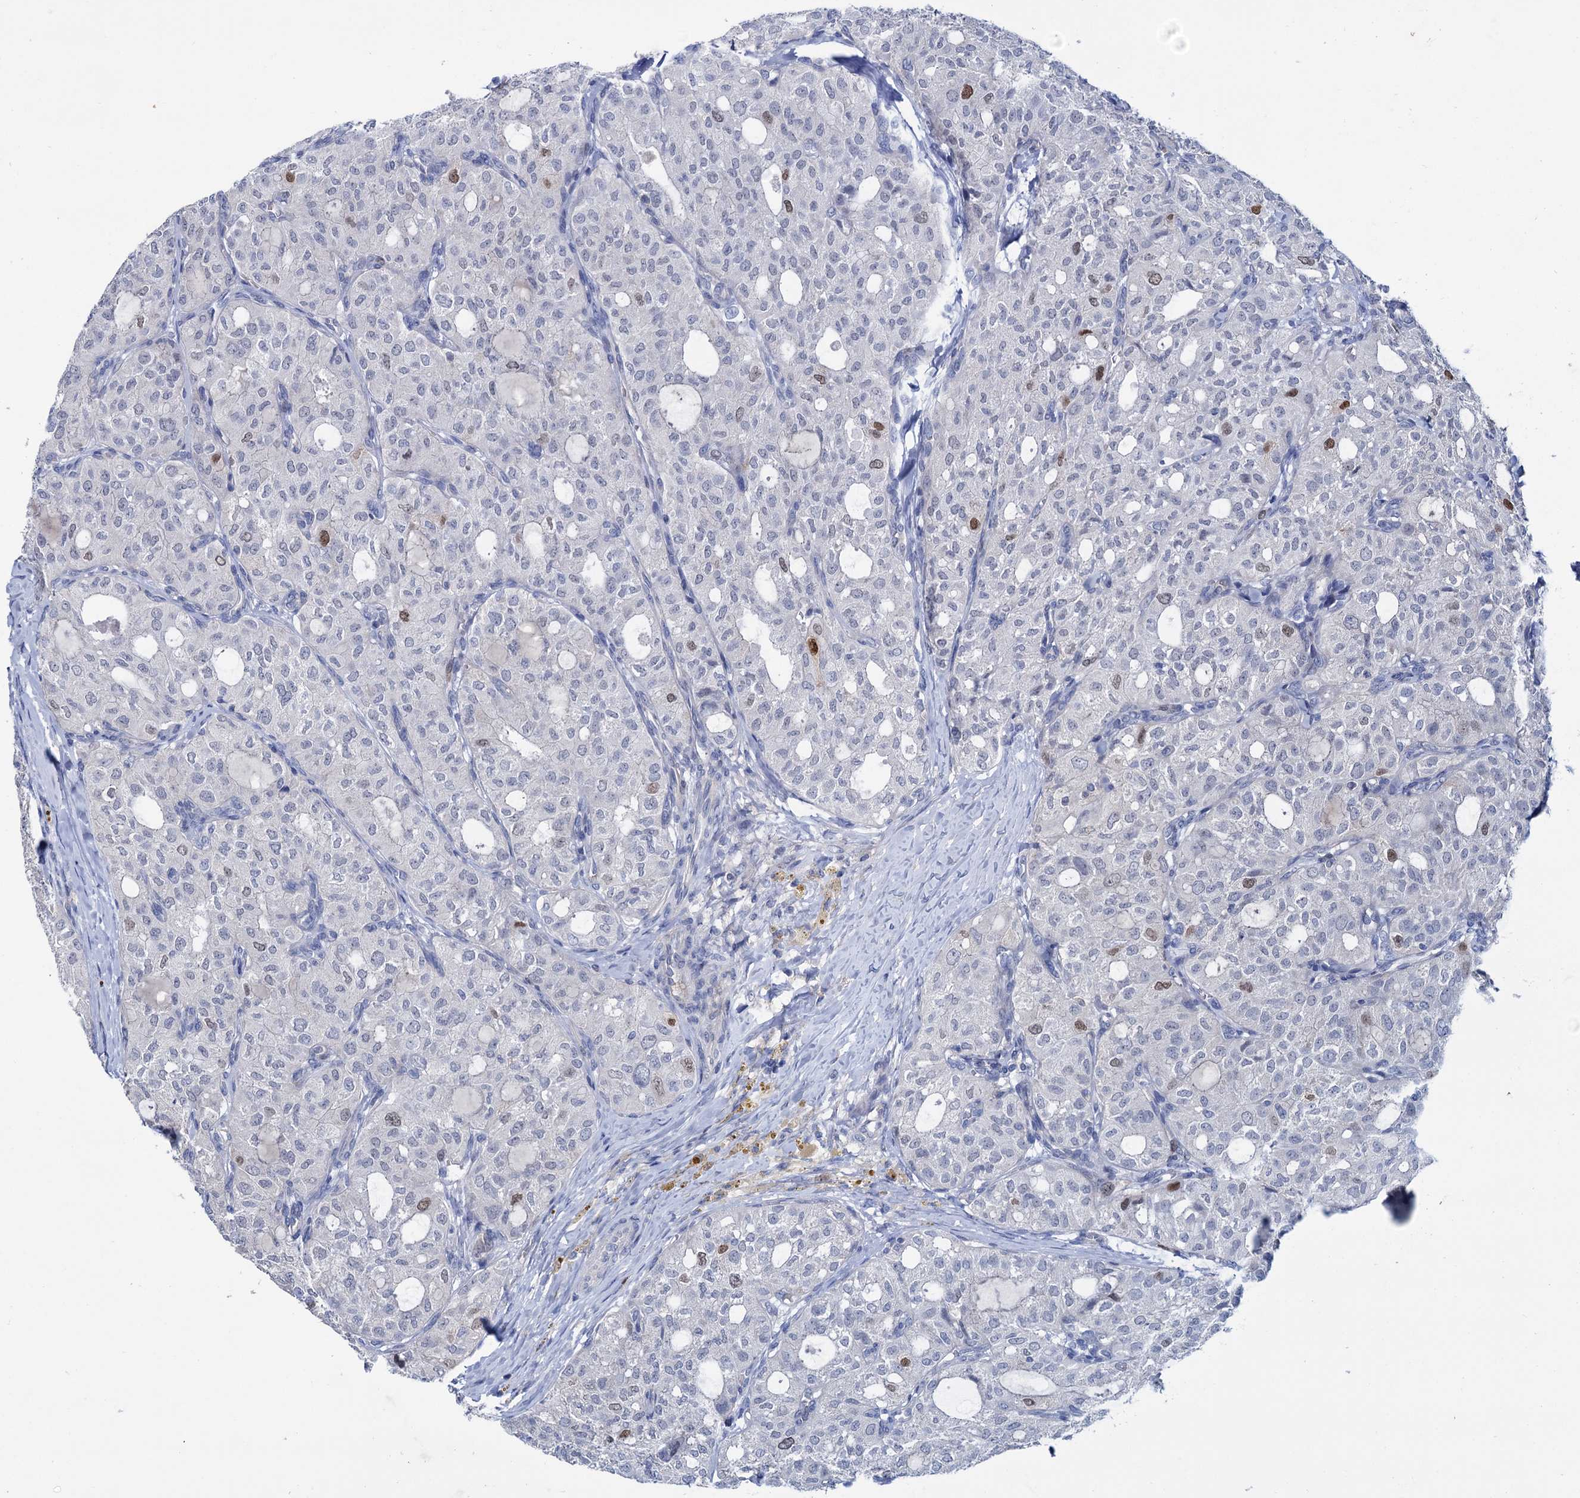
{"staining": {"intensity": "moderate", "quantity": "<25%", "location": "nuclear"}, "tissue": "thyroid cancer", "cell_type": "Tumor cells", "image_type": "cancer", "snomed": [{"axis": "morphology", "description": "Follicular adenoma carcinoma, NOS"}, {"axis": "topography", "description": "Thyroid gland"}], "caption": "A micrograph showing moderate nuclear expression in about <25% of tumor cells in follicular adenoma carcinoma (thyroid), as visualized by brown immunohistochemical staining.", "gene": "FAM111B", "patient": {"sex": "male", "age": 75}}